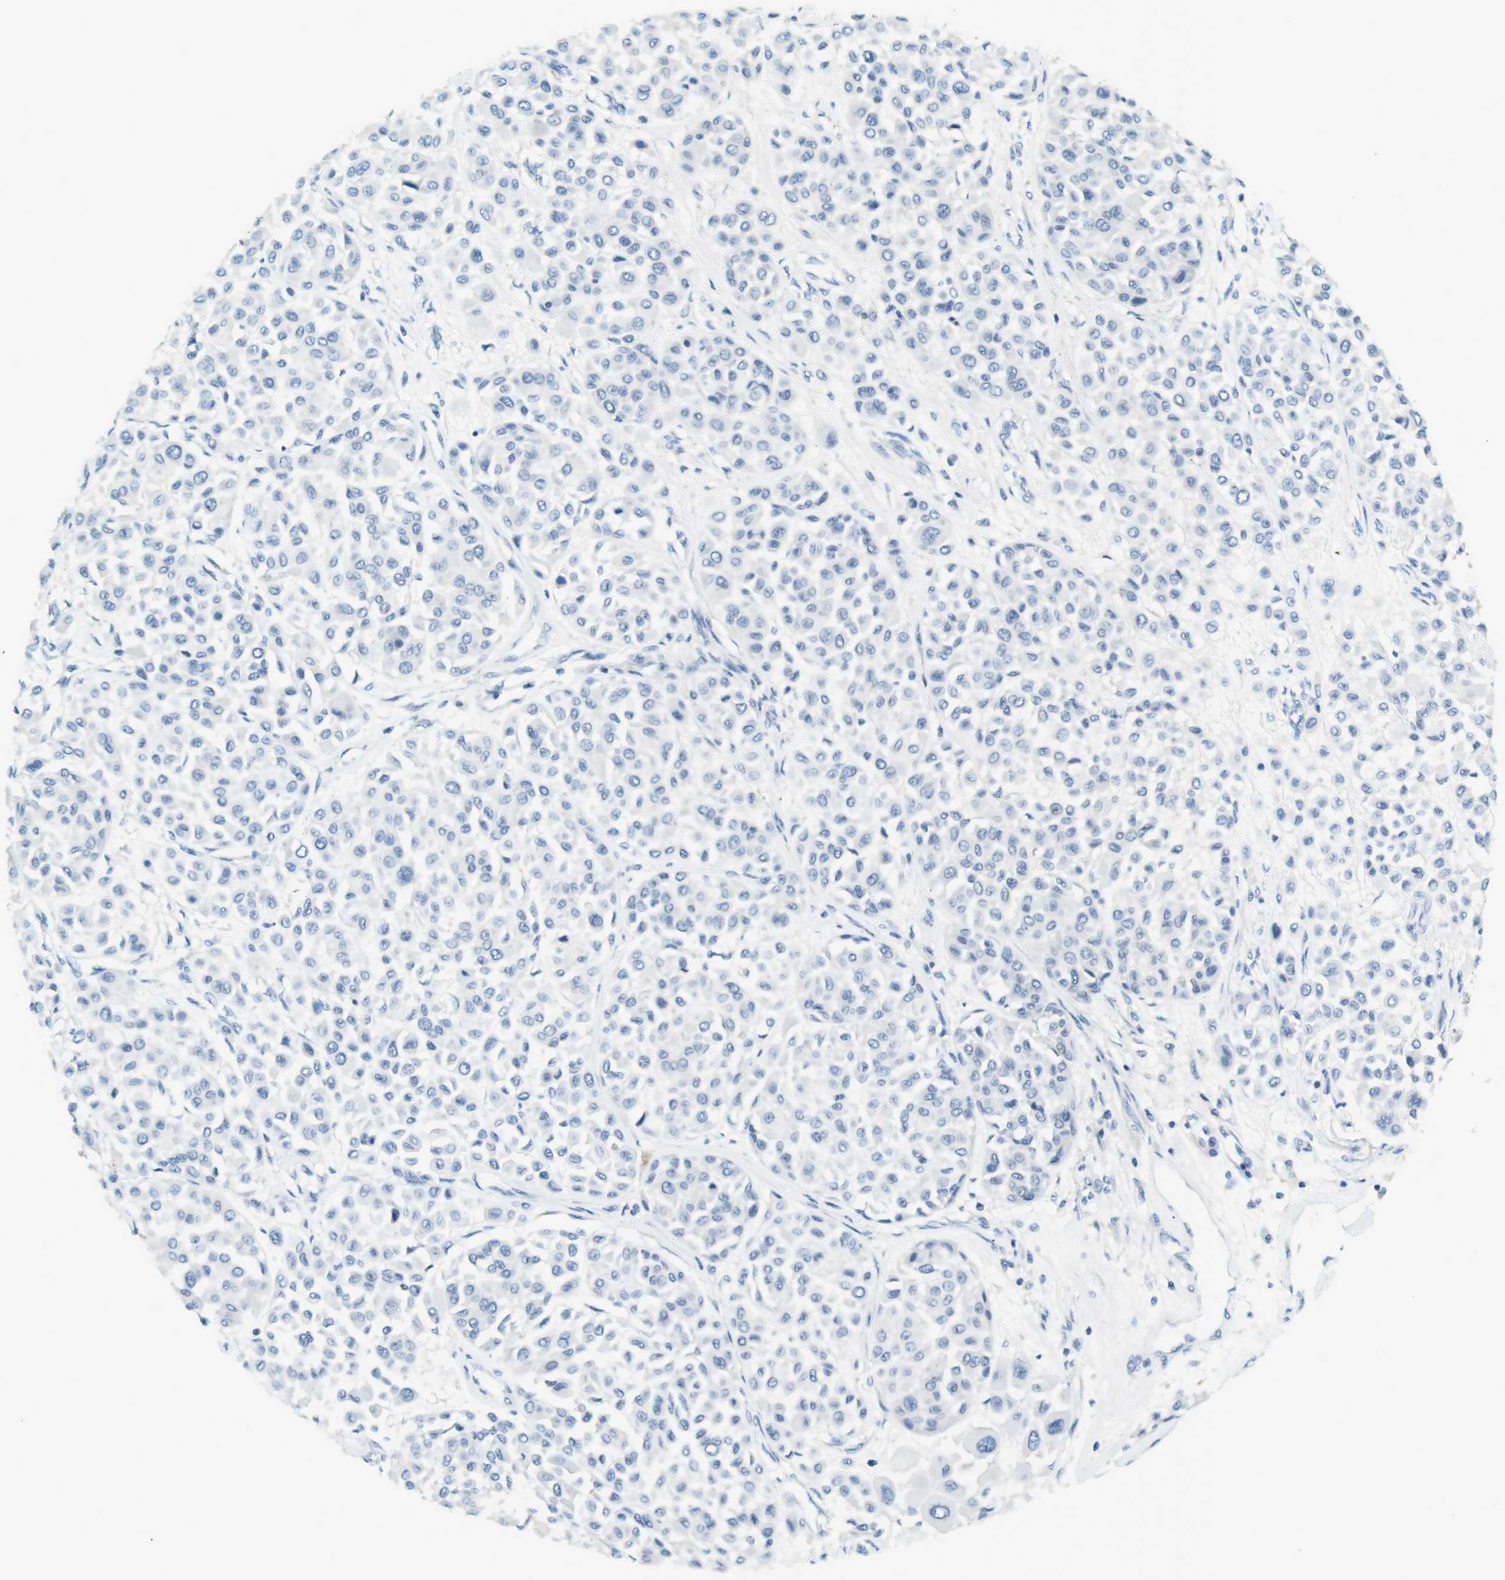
{"staining": {"intensity": "negative", "quantity": "none", "location": "none"}, "tissue": "melanoma", "cell_type": "Tumor cells", "image_type": "cancer", "snomed": [{"axis": "morphology", "description": "Malignant melanoma, Metastatic site"}, {"axis": "topography", "description": "Soft tissue"}], "caption": "Protein analysis of melanoma shows no significant positivity in tumor cells.", "gene": "LRRK2", "patient": {"sex": "male", "age": 41}}